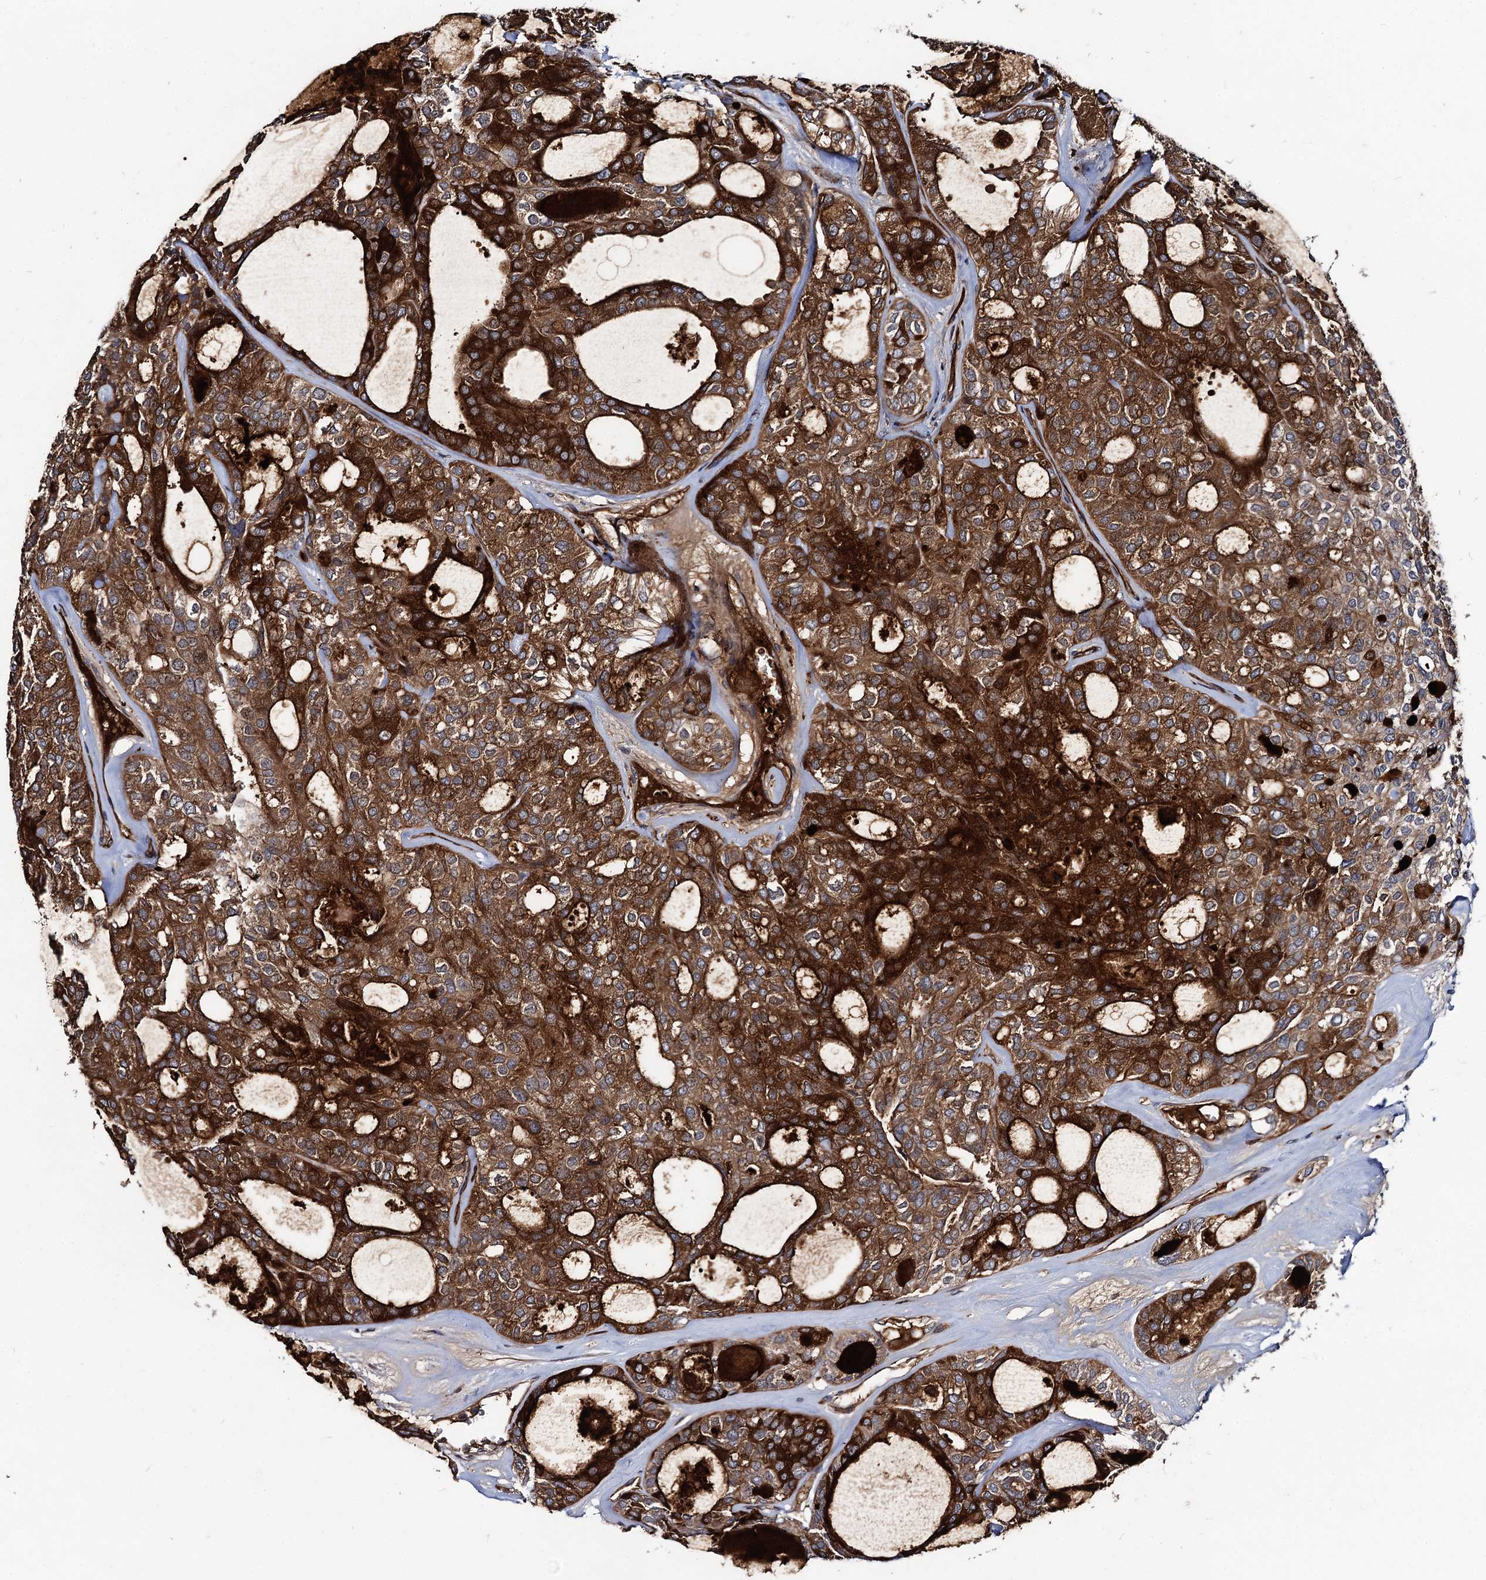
{"staining": {"intensity": "strong", "quantity": ">75%", "location": "cytoplasmic/membranous"}, "tissue": "thyroid cancer", "cell_type": "Tumor cells", "image_type": "cancer", "snomed": [{"axis": "morphology", "description": "Follicular adenoma carcinoma, NOS"}, {"axis": "topography", "description": "Thyroid gland"}], "caption": "A brown stain shows strong cytoplasmic/membranous staining of a protein in thyroid cancer (follicular adenoma carcinoma) tumor cells.", "gene": "KXD1", "patient": {"sex": "male", "age": 75}}